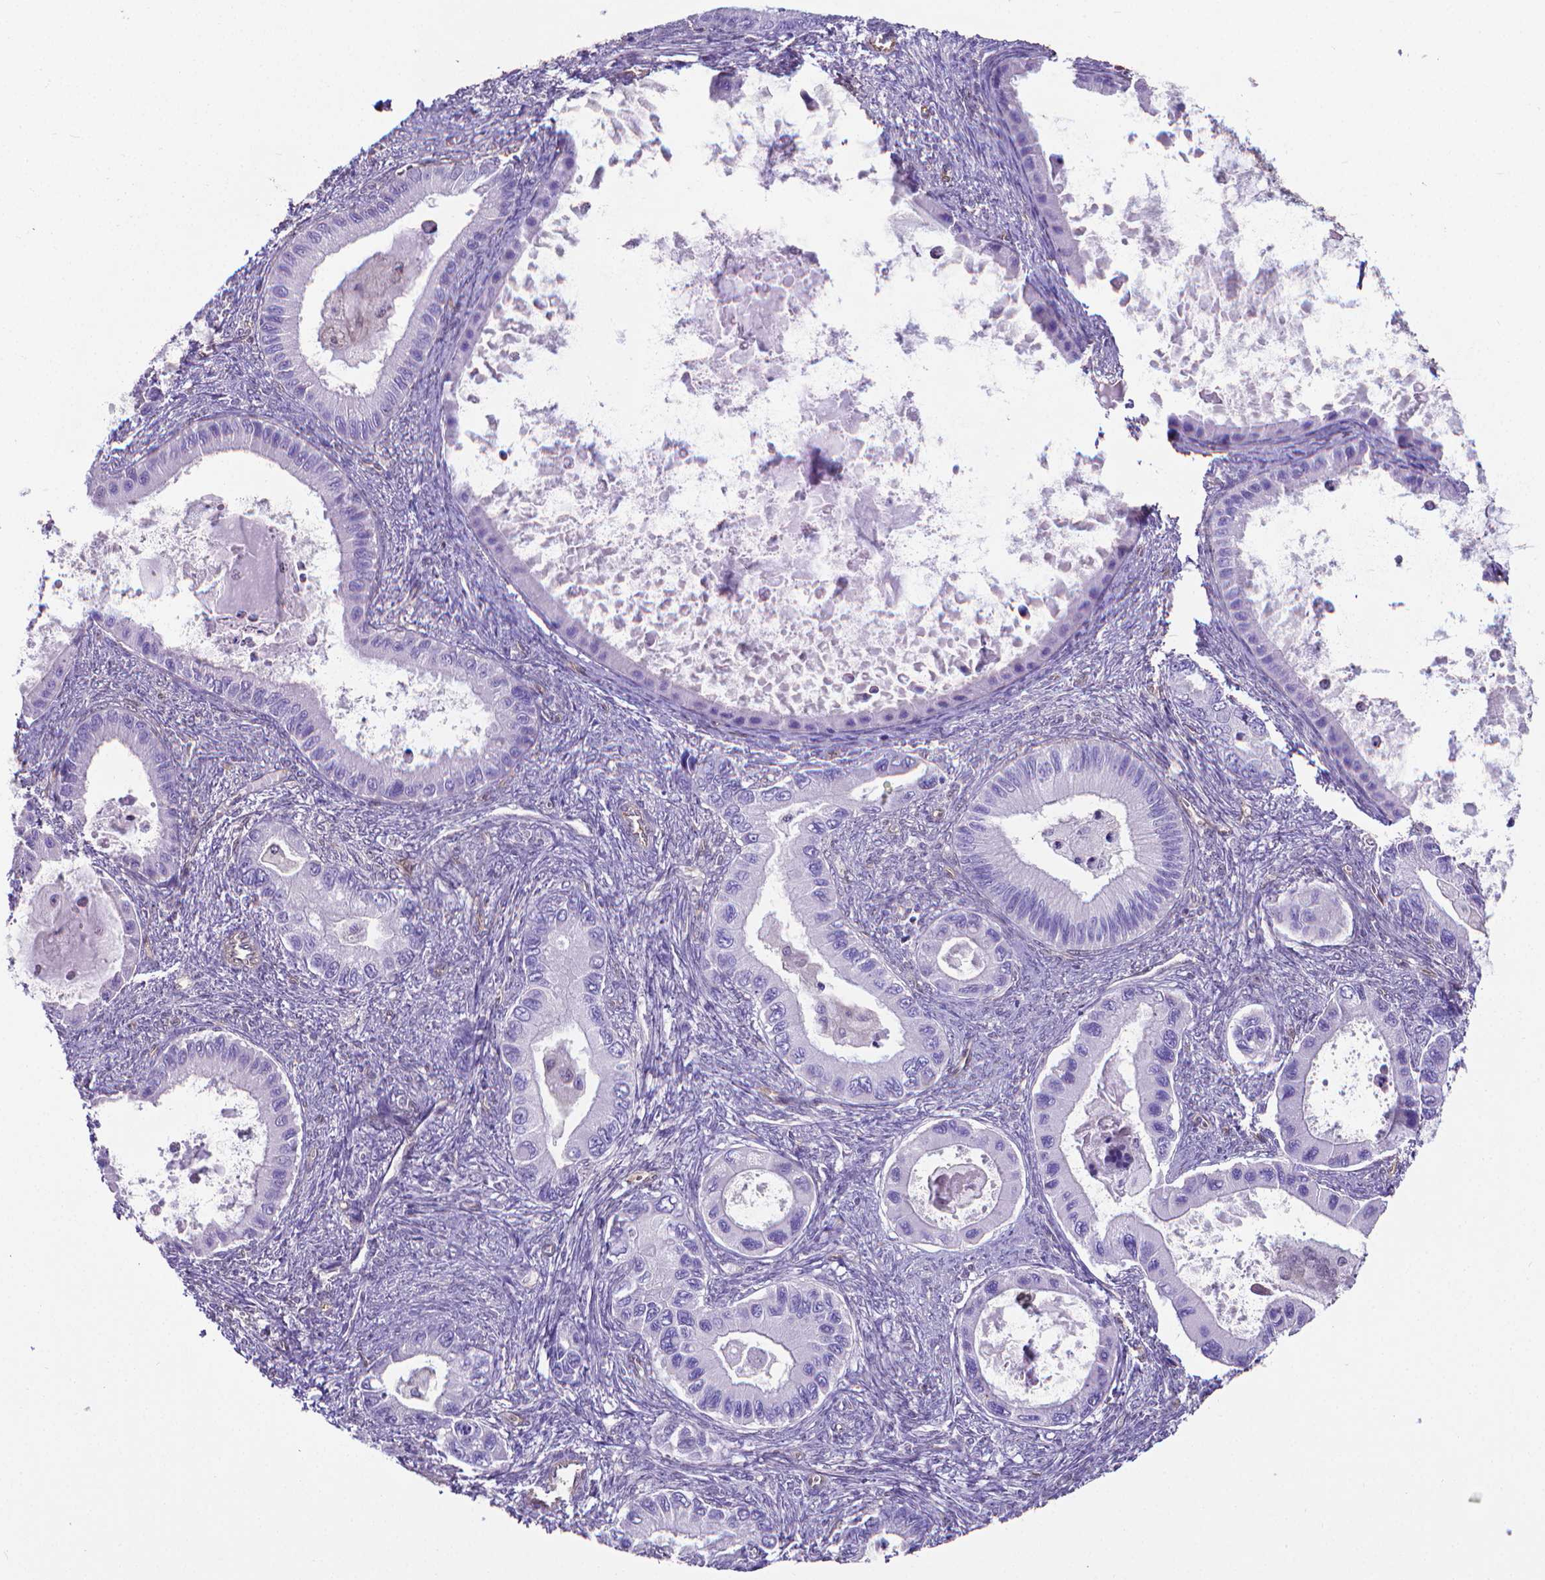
{"staining": {"intensity": "negative", "quantity": "none", "location": "none"}, "tissue": "ovarian cancer", "cell_type": "Tumor cells", "image_type": "cancer", "snomed": [{"axis": "morphology", "description": "Cystadenocarcinoma, mucinous, NOS"}, {"axis": "topography", "description": "Ovary"}], "caption": "Image shows no significant protein staining in tumor cells of ovarian cancer.", "gene": "CLIC4", "patient": {"sex": "female", "age": 64}}